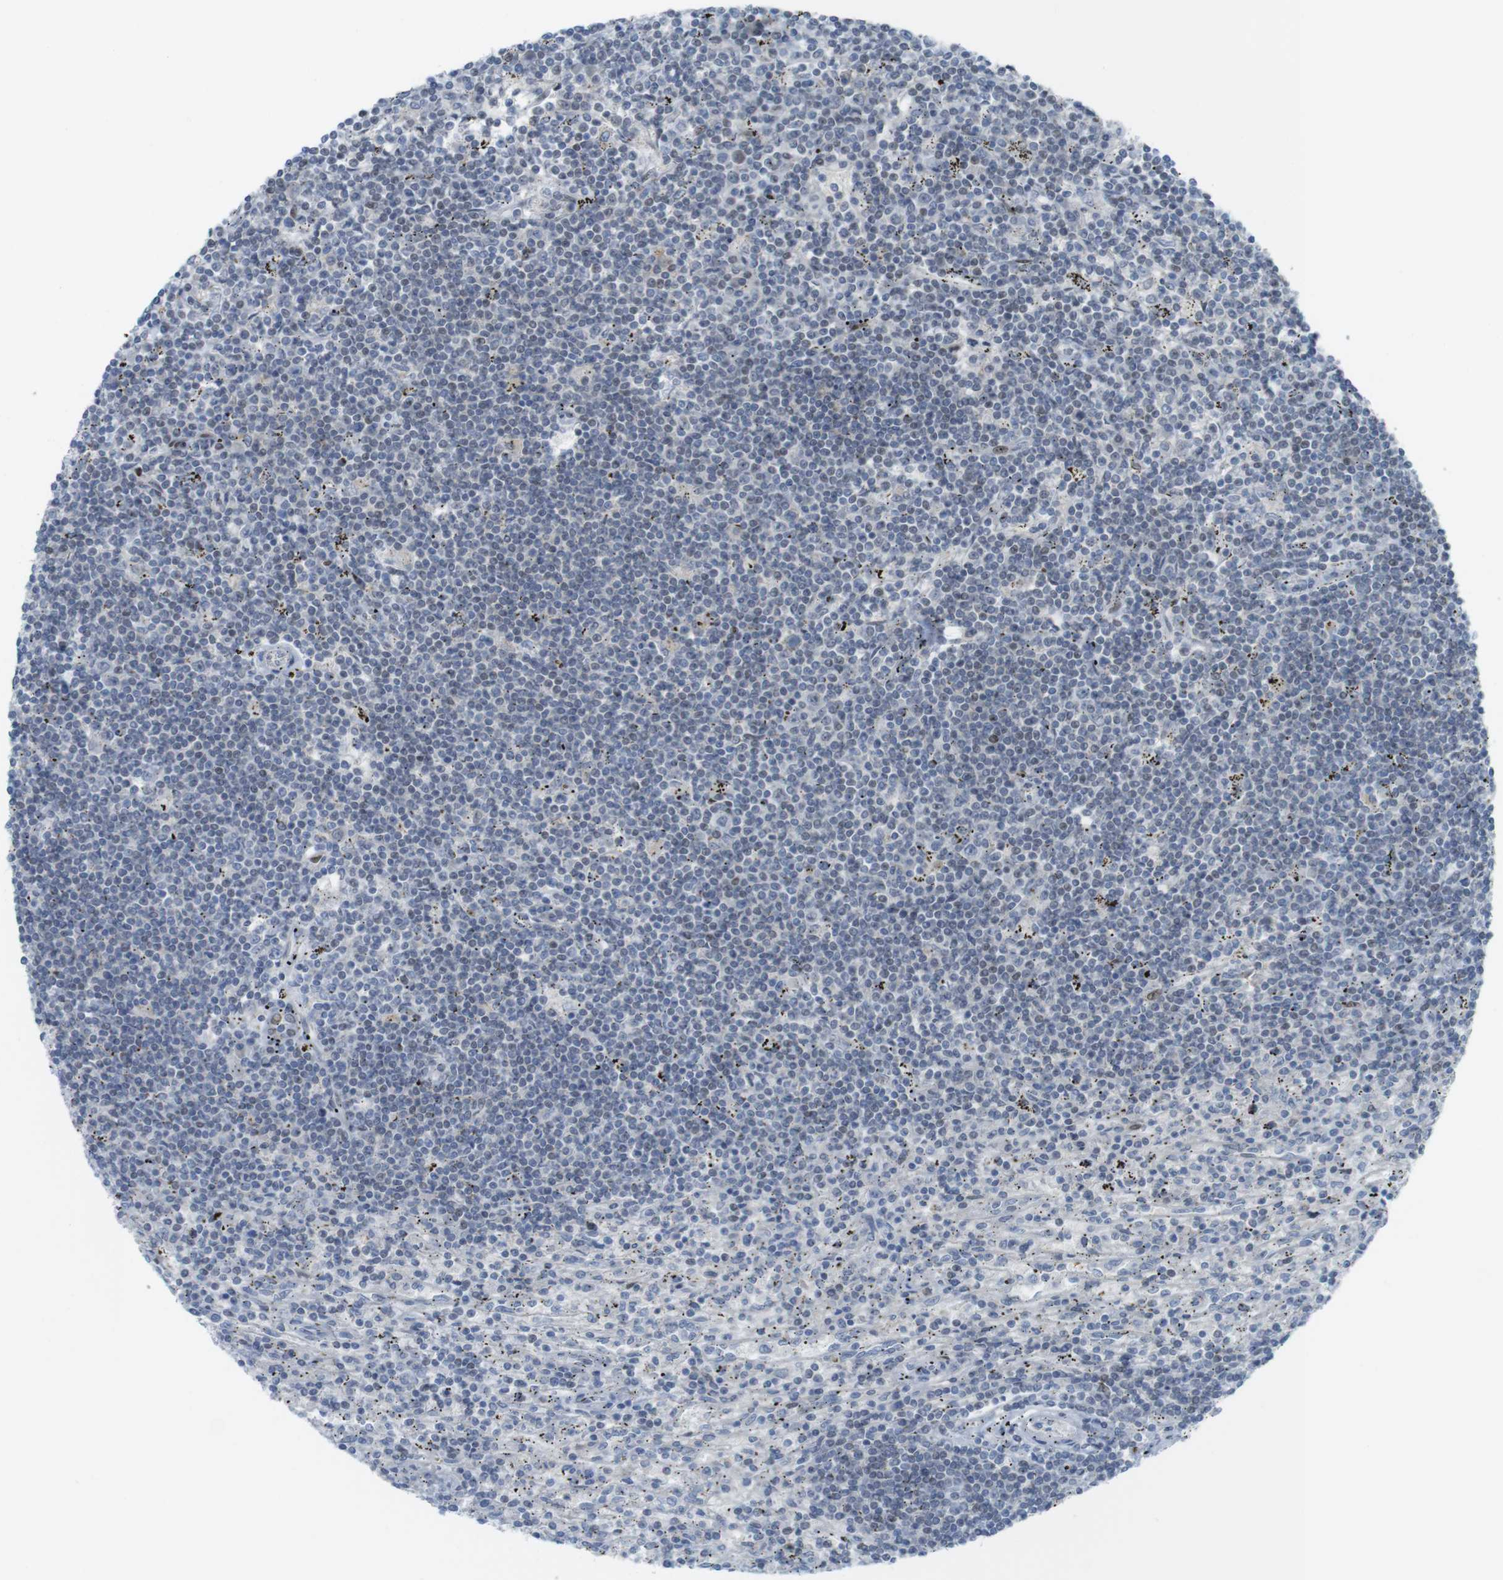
{"staining": {"intensity": "weak", "quantity": "<25%", "location": "cytoplasmic/membranous,nuclear"}, "tissue": "lymphoma", "cell_type": "Tumor cells", "image_type": "cancer", "snomed": [{"axis": "morphology", "description": "Malignant lymphoma, non-Hodgkin's type, Low grade"}, {"axis": "topography", "description": "Spleen"}], "caption": "Tumor cells show no significant protein positivity in lymphoma.", "gene": "UBB", "patient": {"sex": "male", "age": 76}}